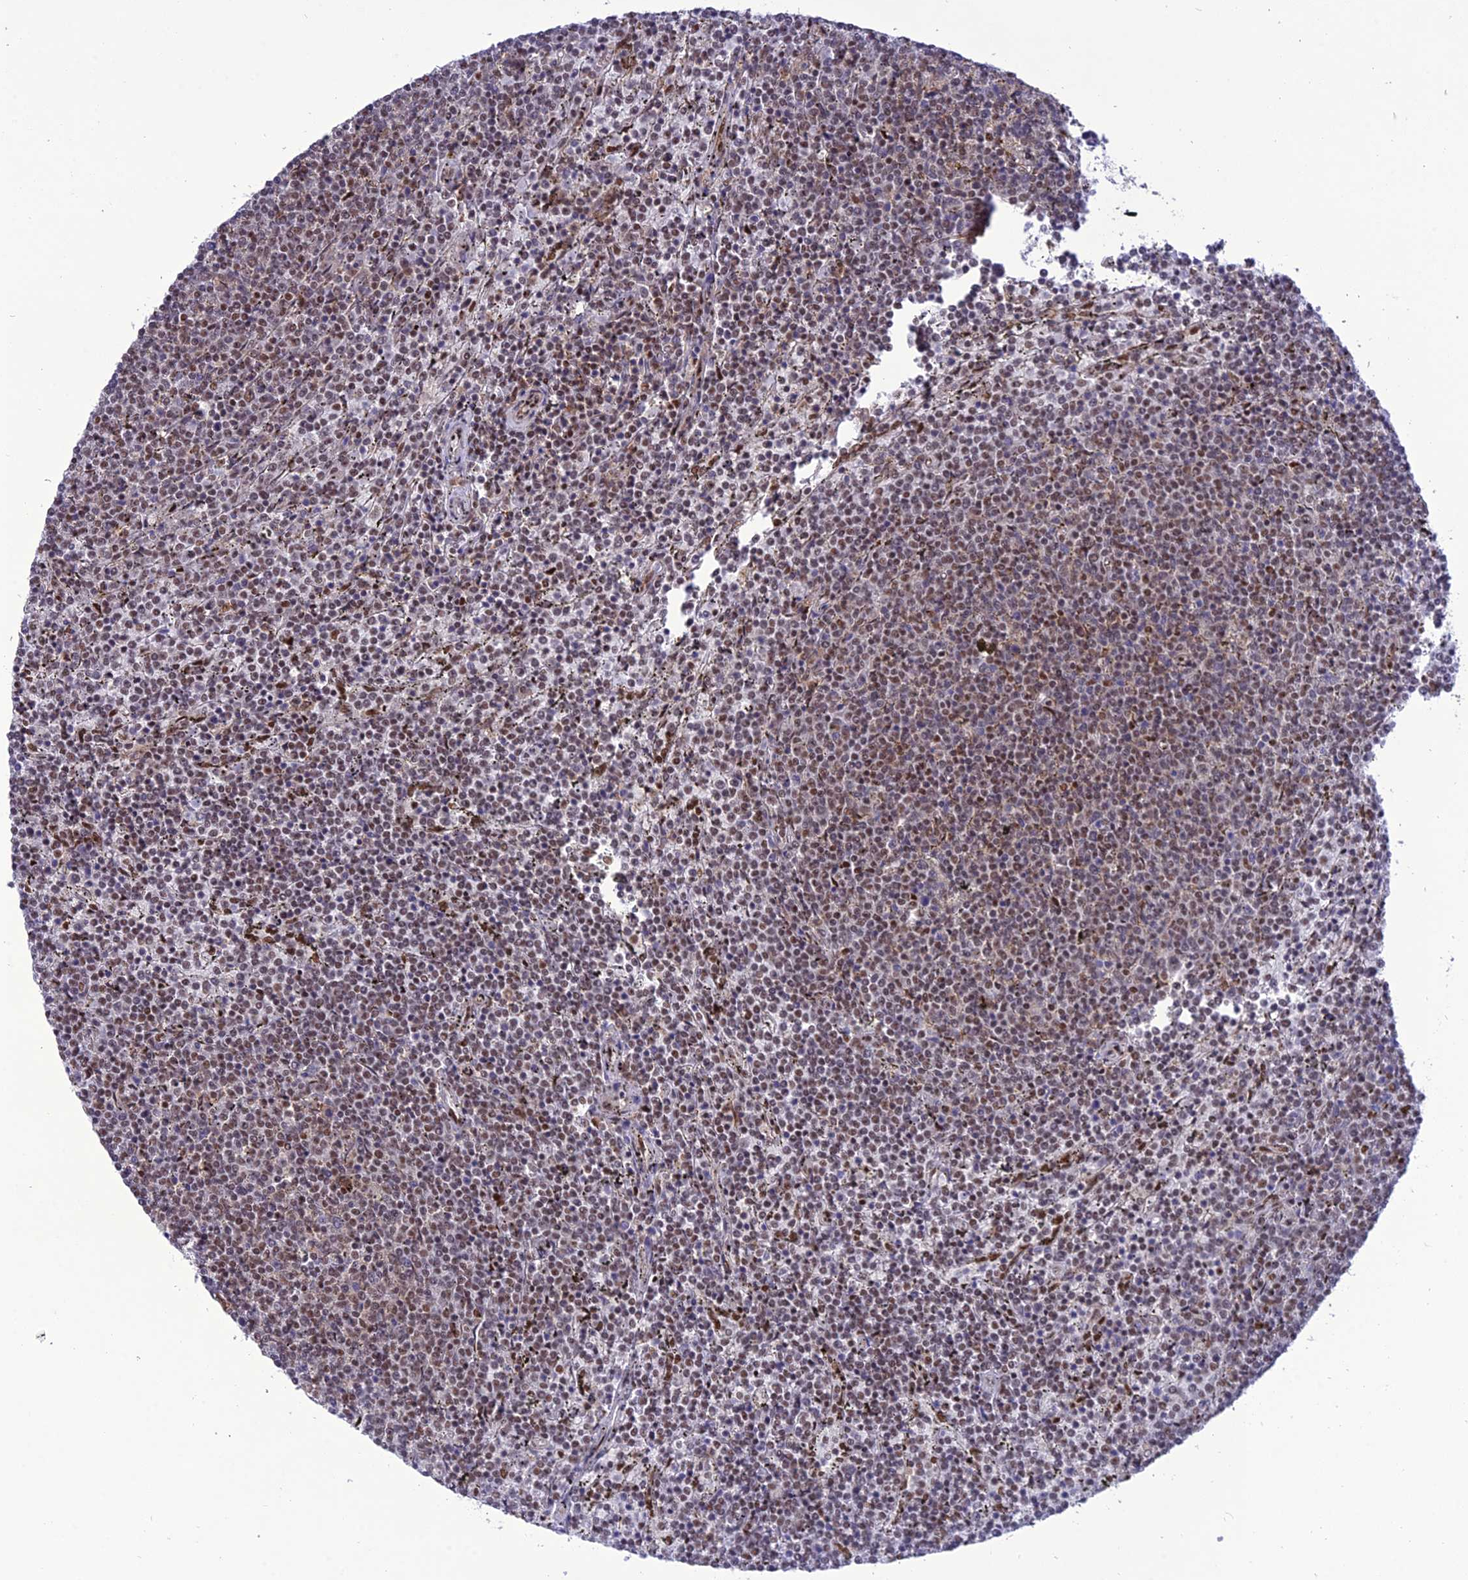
{"staining": {"intensity": "weak", "quantity": "25%-75%", "location": "cytoplasmic/membranous,nuclear"}, "tissue": "lymphoma", "cell_type": "Tumor cells", "image_type": "cancer", "snomed": [{"axis": "morphology", "description": "Malignant lymphoma, non-Hodgkin's type, Low grade"}, {"axis": "topography", "description": "Spleen"}], "caption": "Immunohistochemistry (IHC) staining of low-grade malignant lymphoma, non-Hodgkin's type, which exhibits low levels of weak cytoplasmic/membranous and nuclear staining in approximately 25%-75% of tumor cells indicating weak cytoplasmic/membranous and nuclear protein expression. The staining was performed using DAB (brown) for protein detection and nuclei were counterstained in hematoxylin (blue).", "gene": "DDX1", "patient": {"sex": "female", "age": 50}}